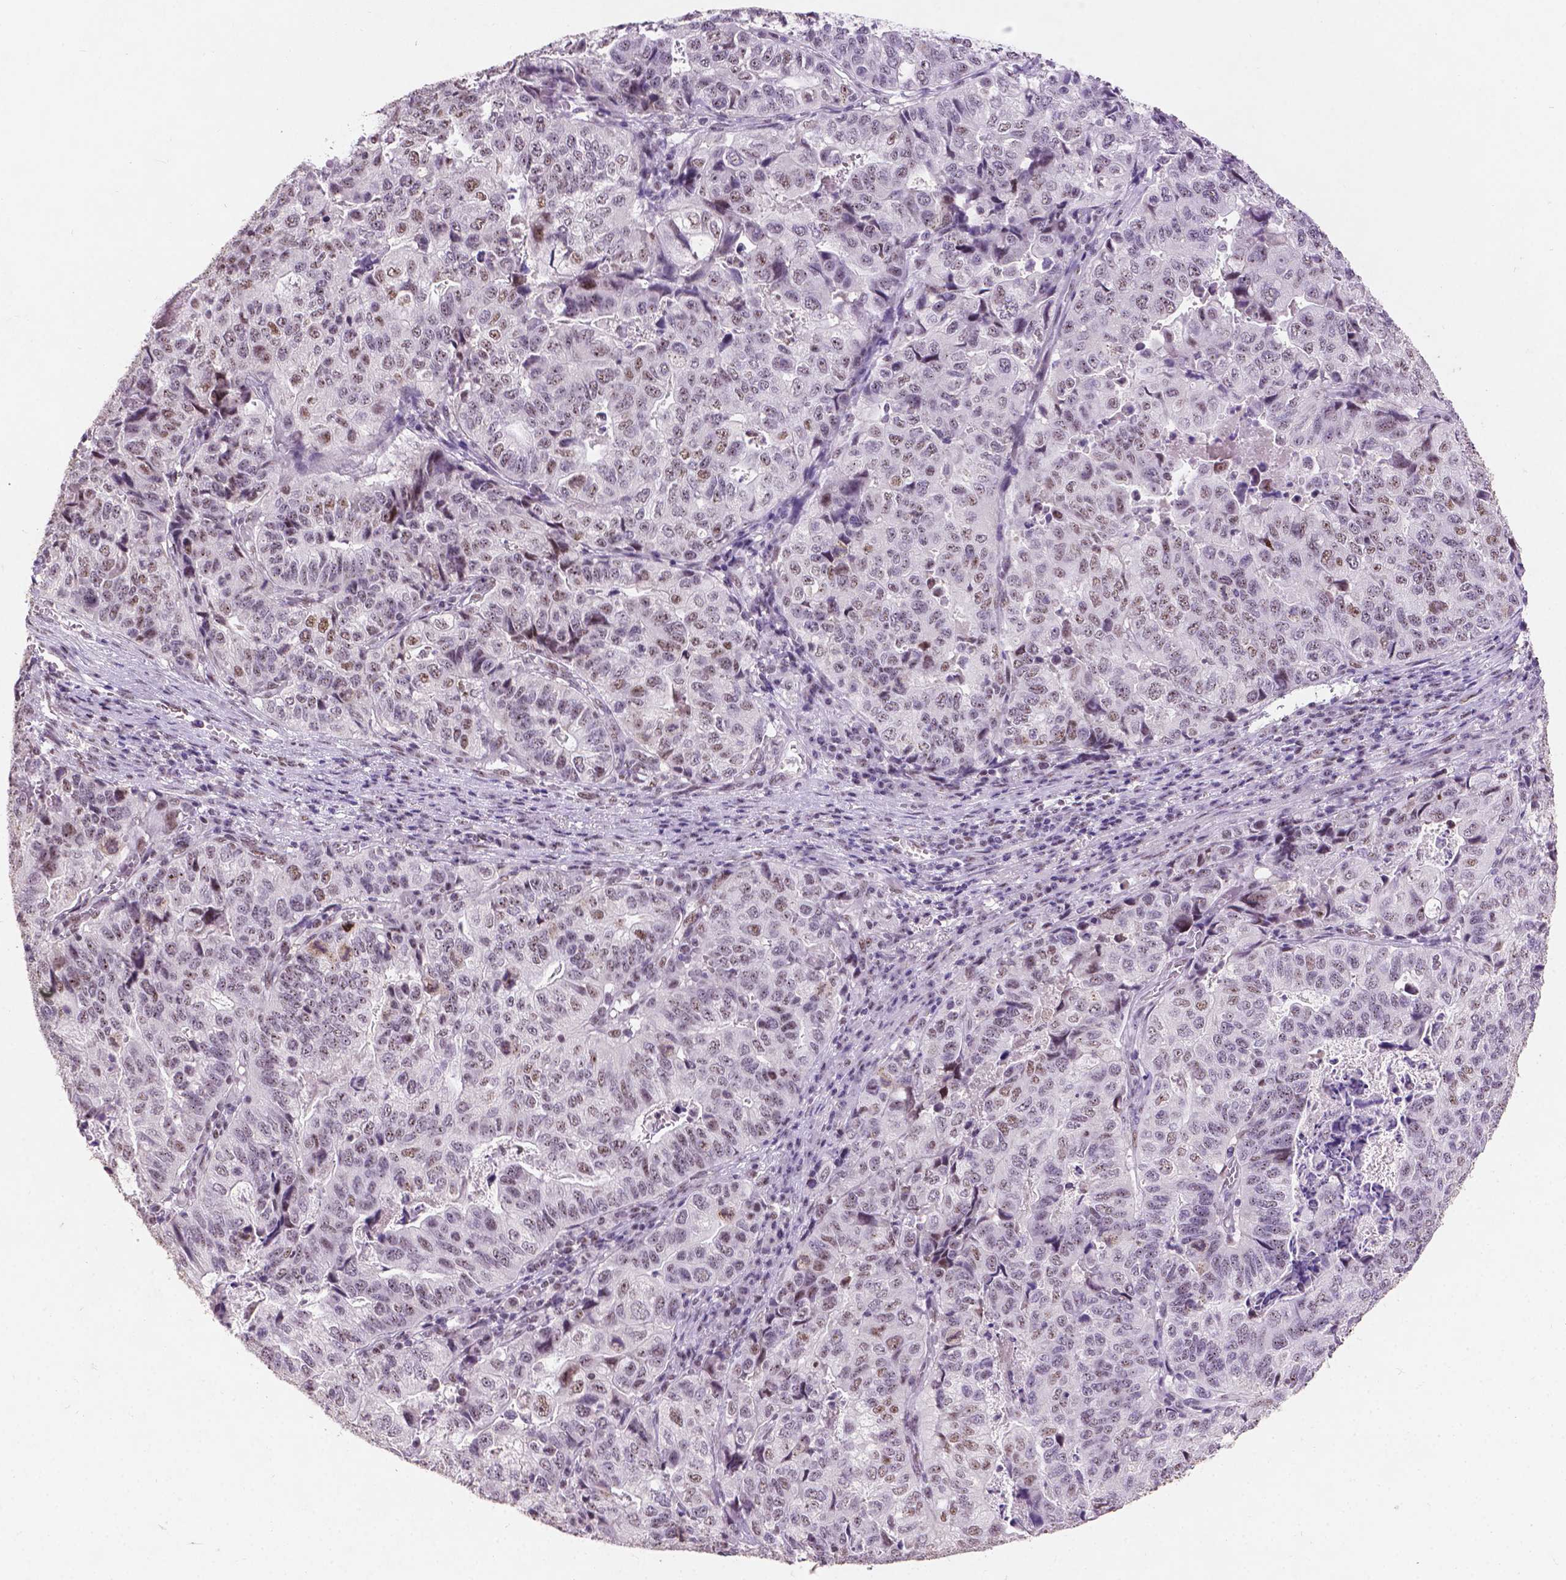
{"staining": {"intensity": "moderate", "quantity": "<25%", "location": "nuclear"}, "tissue": "stomach cancer", "cell_type": "Tumor cells", "image_type": "cancer", "snomed": [{"axis": "morphology", "description": "Adenocarcinoma, NOS"}, {"axis": "topography", "description": "Stomach, upper"}], "caption": "The micrograph reveals a brown stain indicating the presence of a protein in the nuclear of tumor cells in stomach adenocarcinoma.", "gene": "COIL", "patient": {"sex": "female", "age": 67}}